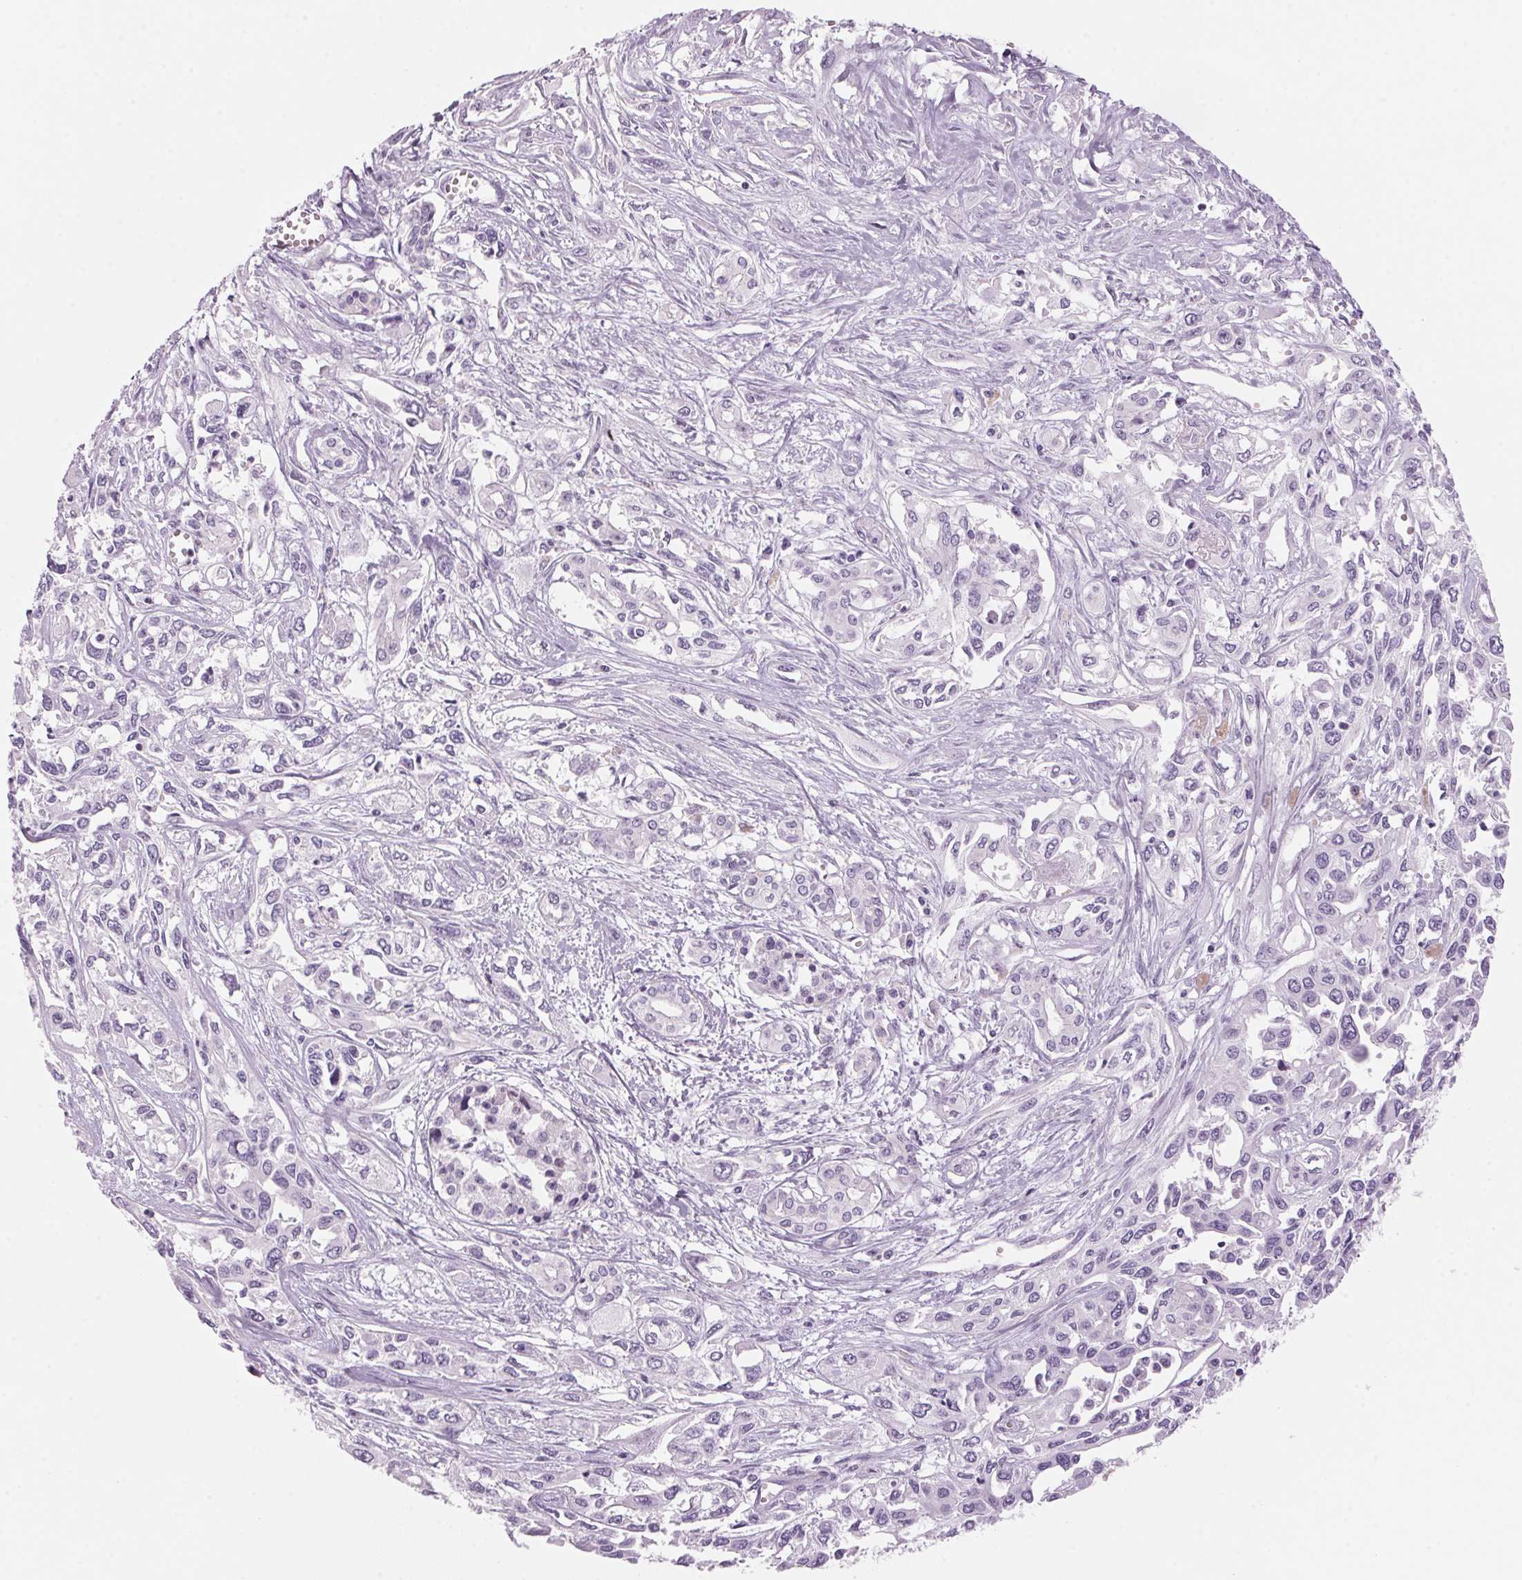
{"staining": {"intensity": "negative", "quantity": "none", "location": "none"}, "tissue": "pancreatic cancer", "cell_type": "Tumor cells", "image_type": "cancer", "snomed": [{"axis": "morphology", "description": "Adenocarcinoma, NOS"}, {"axis": "topography", "description": "Pancreas"}], "caption": "Immunohistochemistry (IHC) photomicrograph of pancreatic adenocarcinoma stained for a protein (brown), which reveals no positivity in tumor cells. (DAB (3,3'-diaminobenzidine) immunohistochemistry with hematoxylin counter stain).", "gene": "ADAM20", "patient": {"sex": "female", "age": 55}}